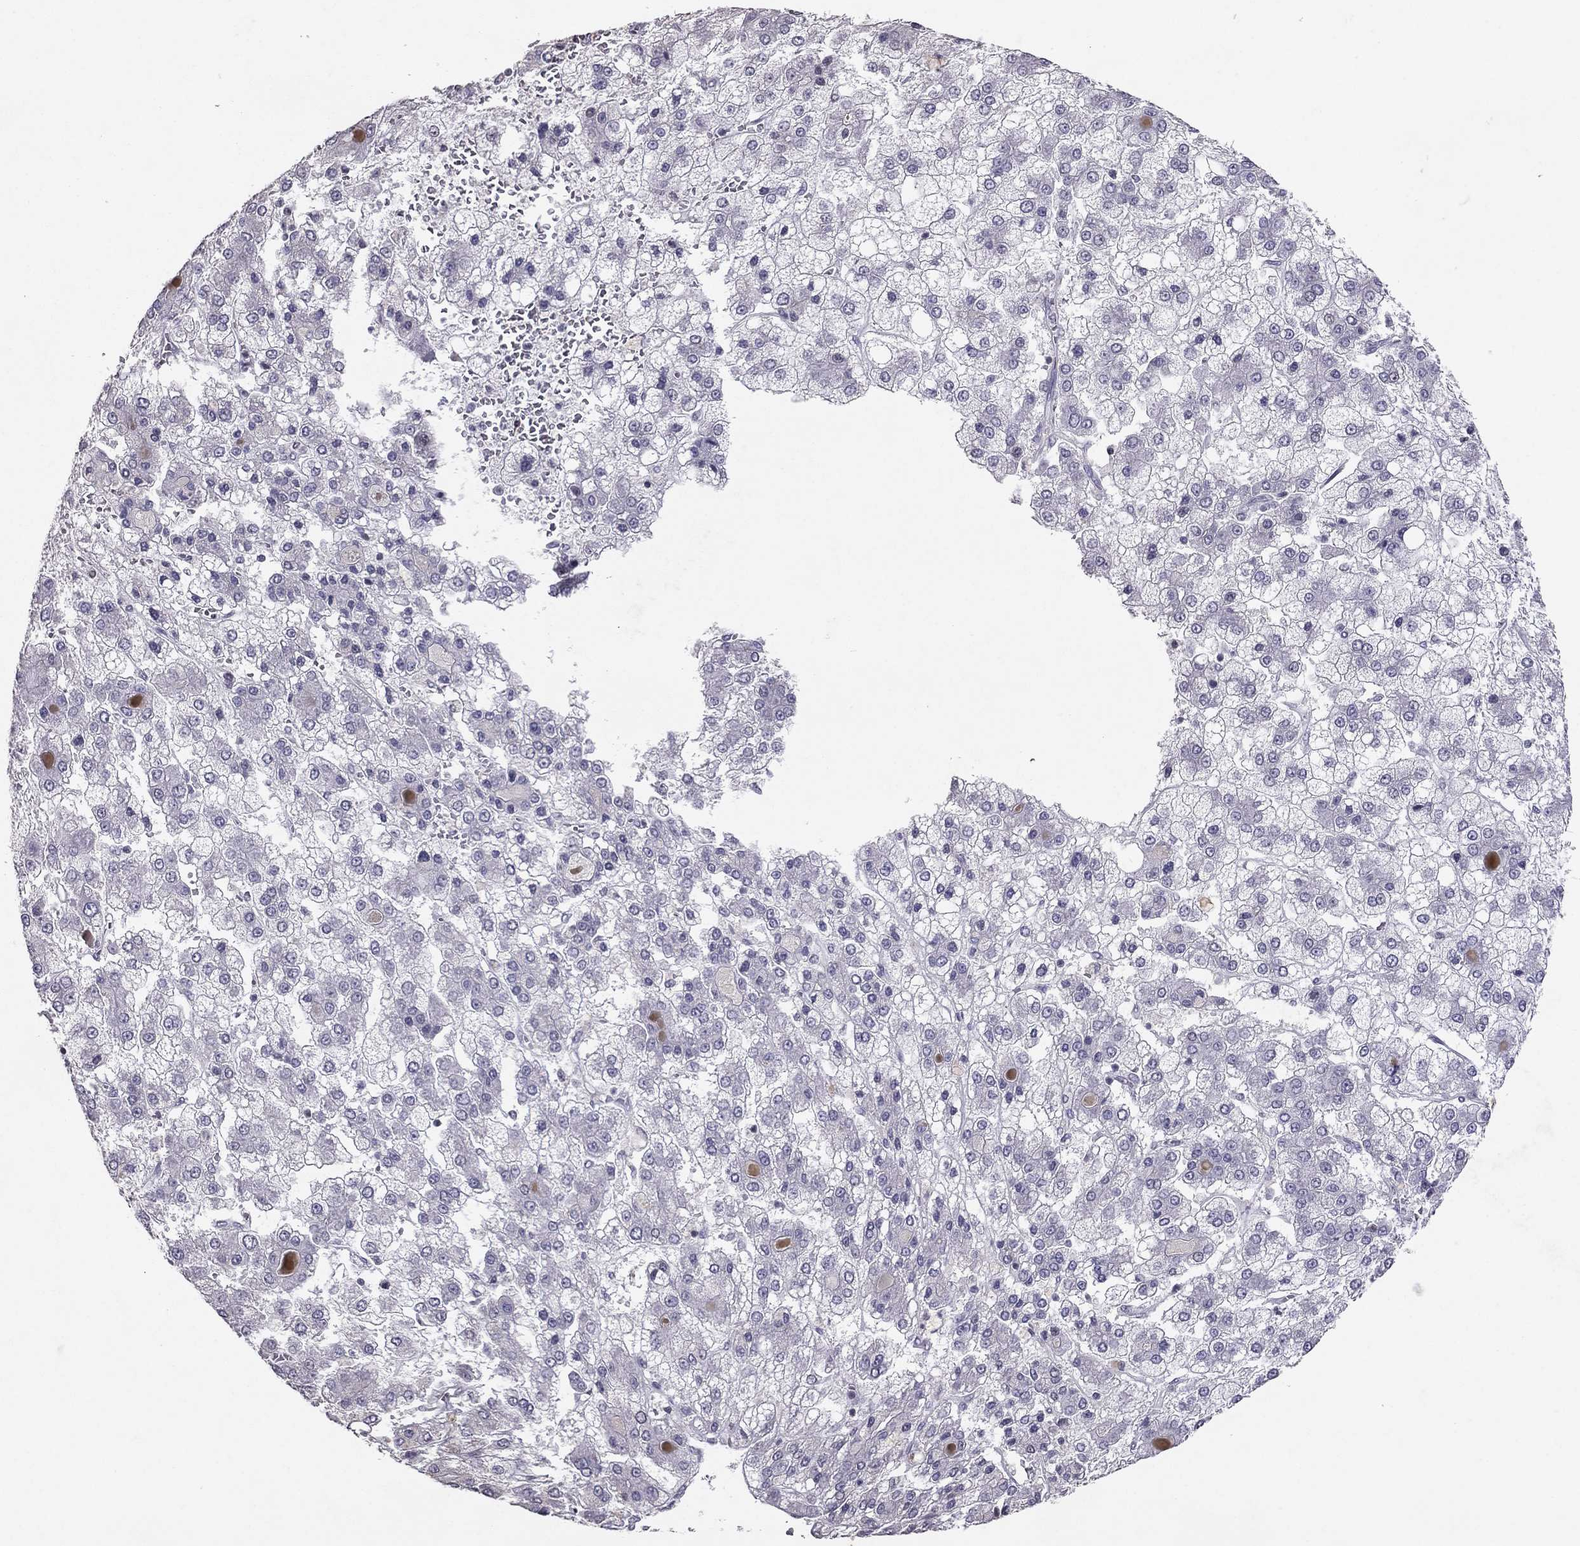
{"staining": {"intensity": "negative", "quantity": "none", "location": "none"}, "tissue": "liver cancer", "cell_type": "Tumor cells", "image_type": "cancer", "snomed": [{"axis": "morphology", "description": "Carcinoma, Hepatocellular, NOS"}, {"axis": "topography", "description": "Liver"}], "caption": "High power microscopy image of an immunohistochemistry photomicrograph of liver cancer, revealing no significant staining in tumor cells.", "gene": "TSHB", "patient": {"sex": "male", "age": 73}}